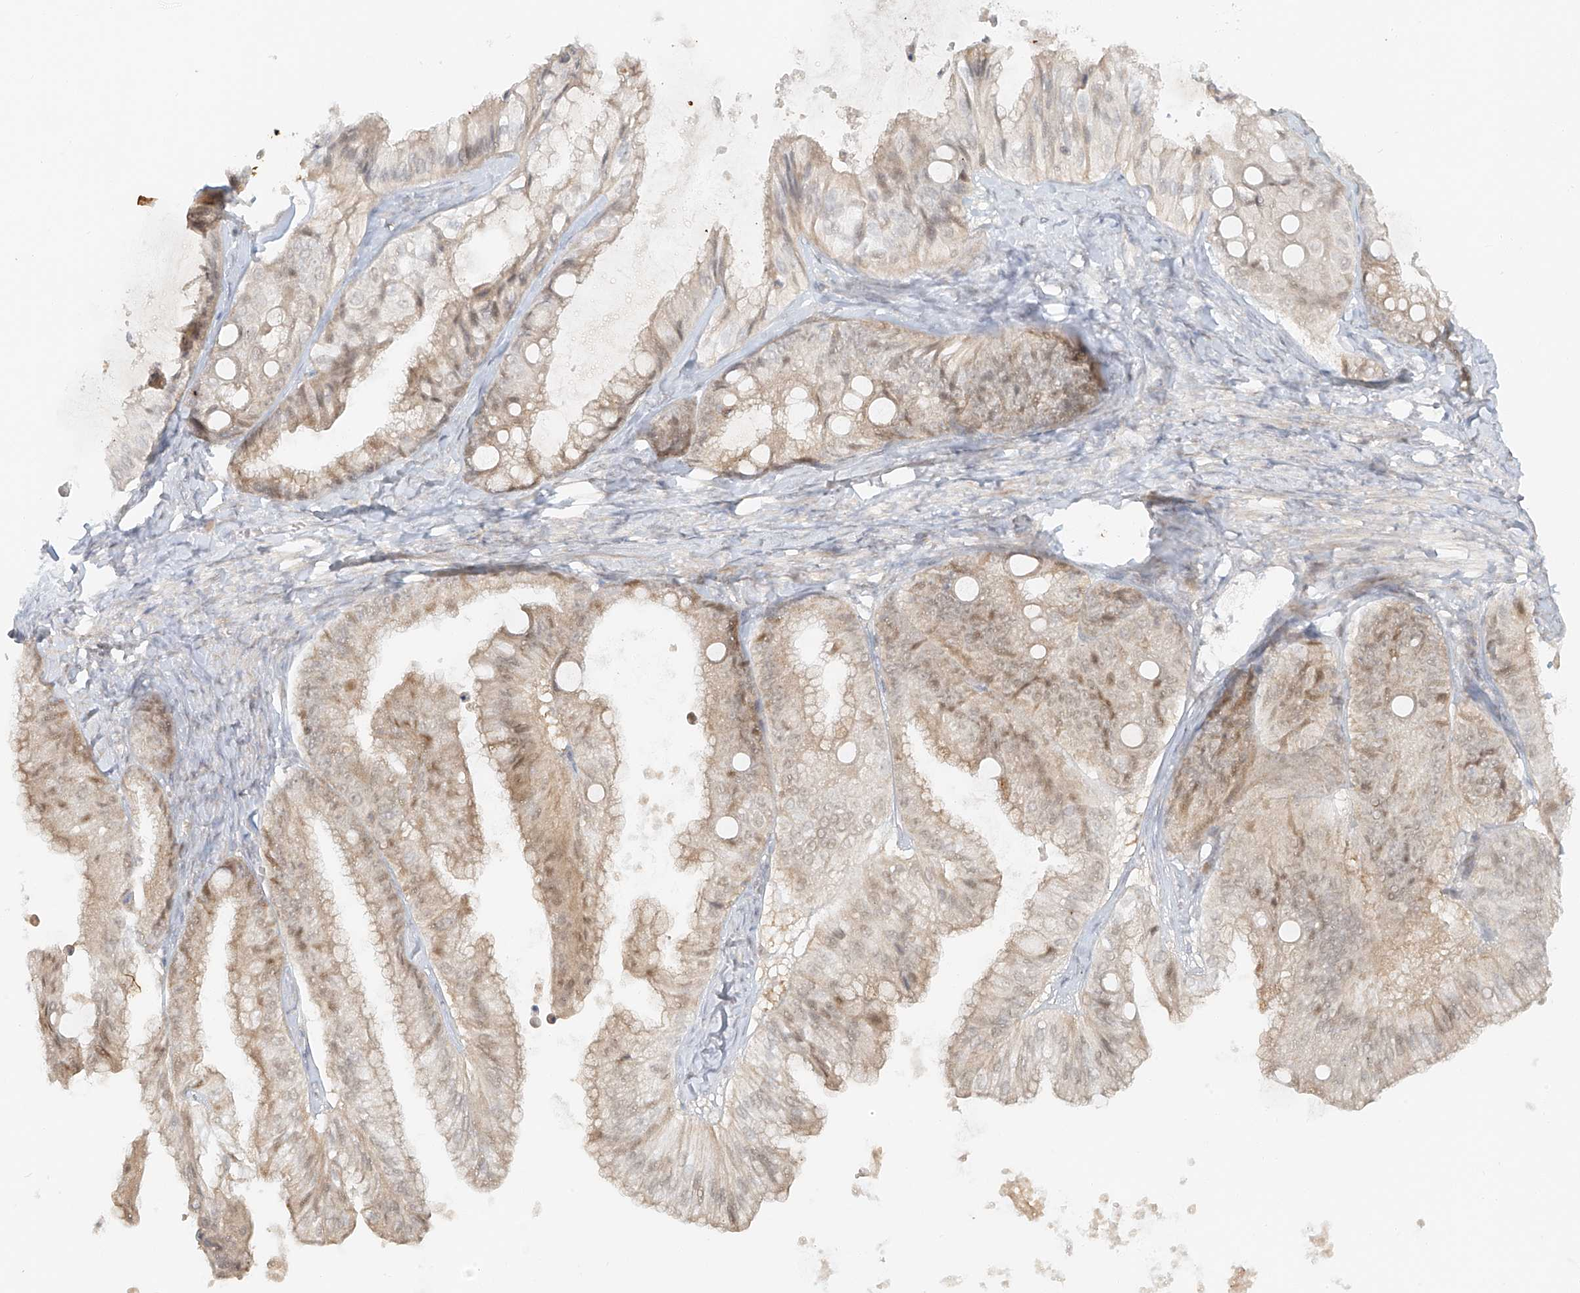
{"staining": {"intensity": "weak", "quantity": "25%-75%", "location": "cytoplasmic/membranous,nuclear"}, "tissue": "ovarian cancer", "cell_type": "Tumor cells", "image_type": "cancer", "snomed": [{"axis": "morphology", "description": "Cystadenocarcinoma, mucinous, NOS"}, {"axis": "topography", "description": "Ovary"}], "caption": "Immunohistochemical staining of mucinous cystadenocarcinoma (ovarian) shows low levels of weak cytoplasmic/membranous and nuclear protein staining in approximately 25%-75% of tumor cells. The staining is performed using DAB brown chromogen to label protein expression. The nuclei are counter-stained blue using hematoxylin.", "gene": "MIPEP", "patient": {"sex": "female", "age": 71}}